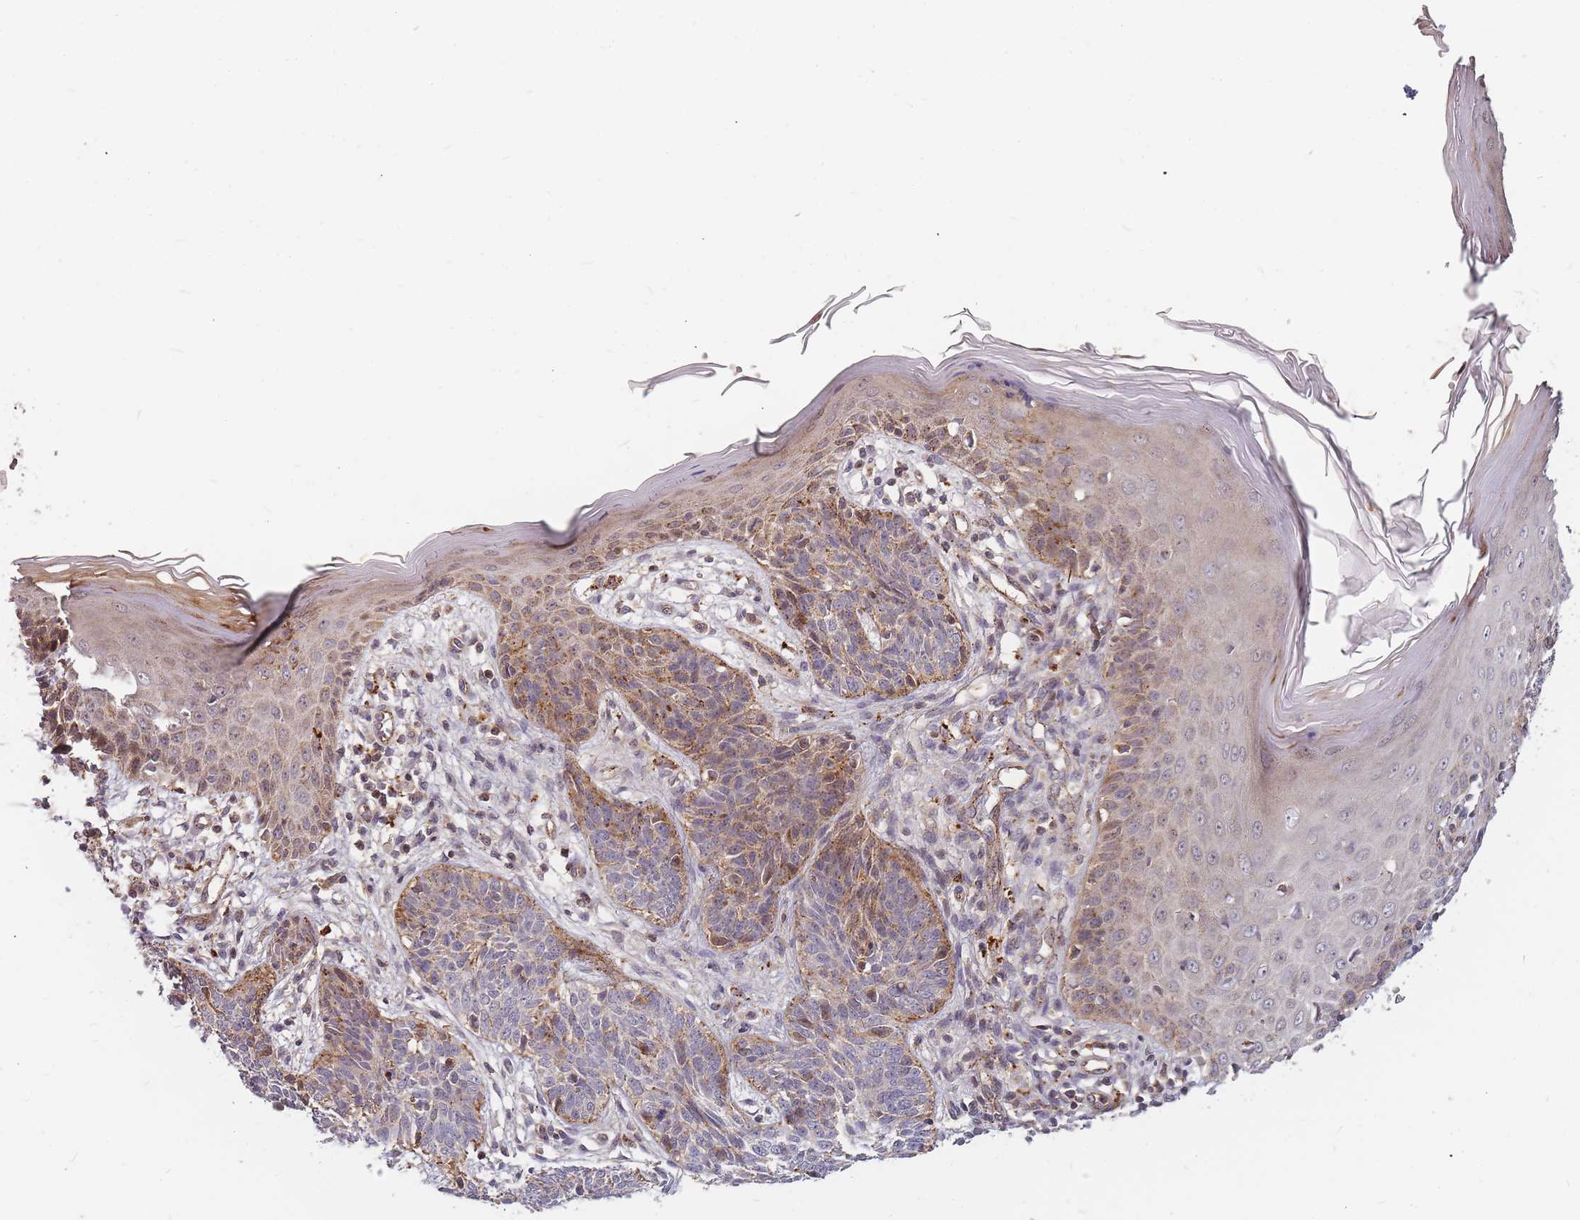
{"staining": {"intensity": "moderate", "quantity": "<25%", "location": "cytoplasmic/membranous"}, "tissue": "skin cancer", "cell_type": "Tumor cells", "image_type": "cancer", "snomed": [{"axis": "morphology", "description": "Basal cell carcinoma"}, {"axis": "topography", "description": "Skin"}], "caption": "A brown stain shows moderate cytoplasmic/membranous positivity of a protein in skin cancer tumor cells. (DAB (3,3'-diaminobenzidine) = brown stain, brightfield microscopy at high magnification).", "gene": "ATG5", "patient": {"sex": "female", "age": 66}}